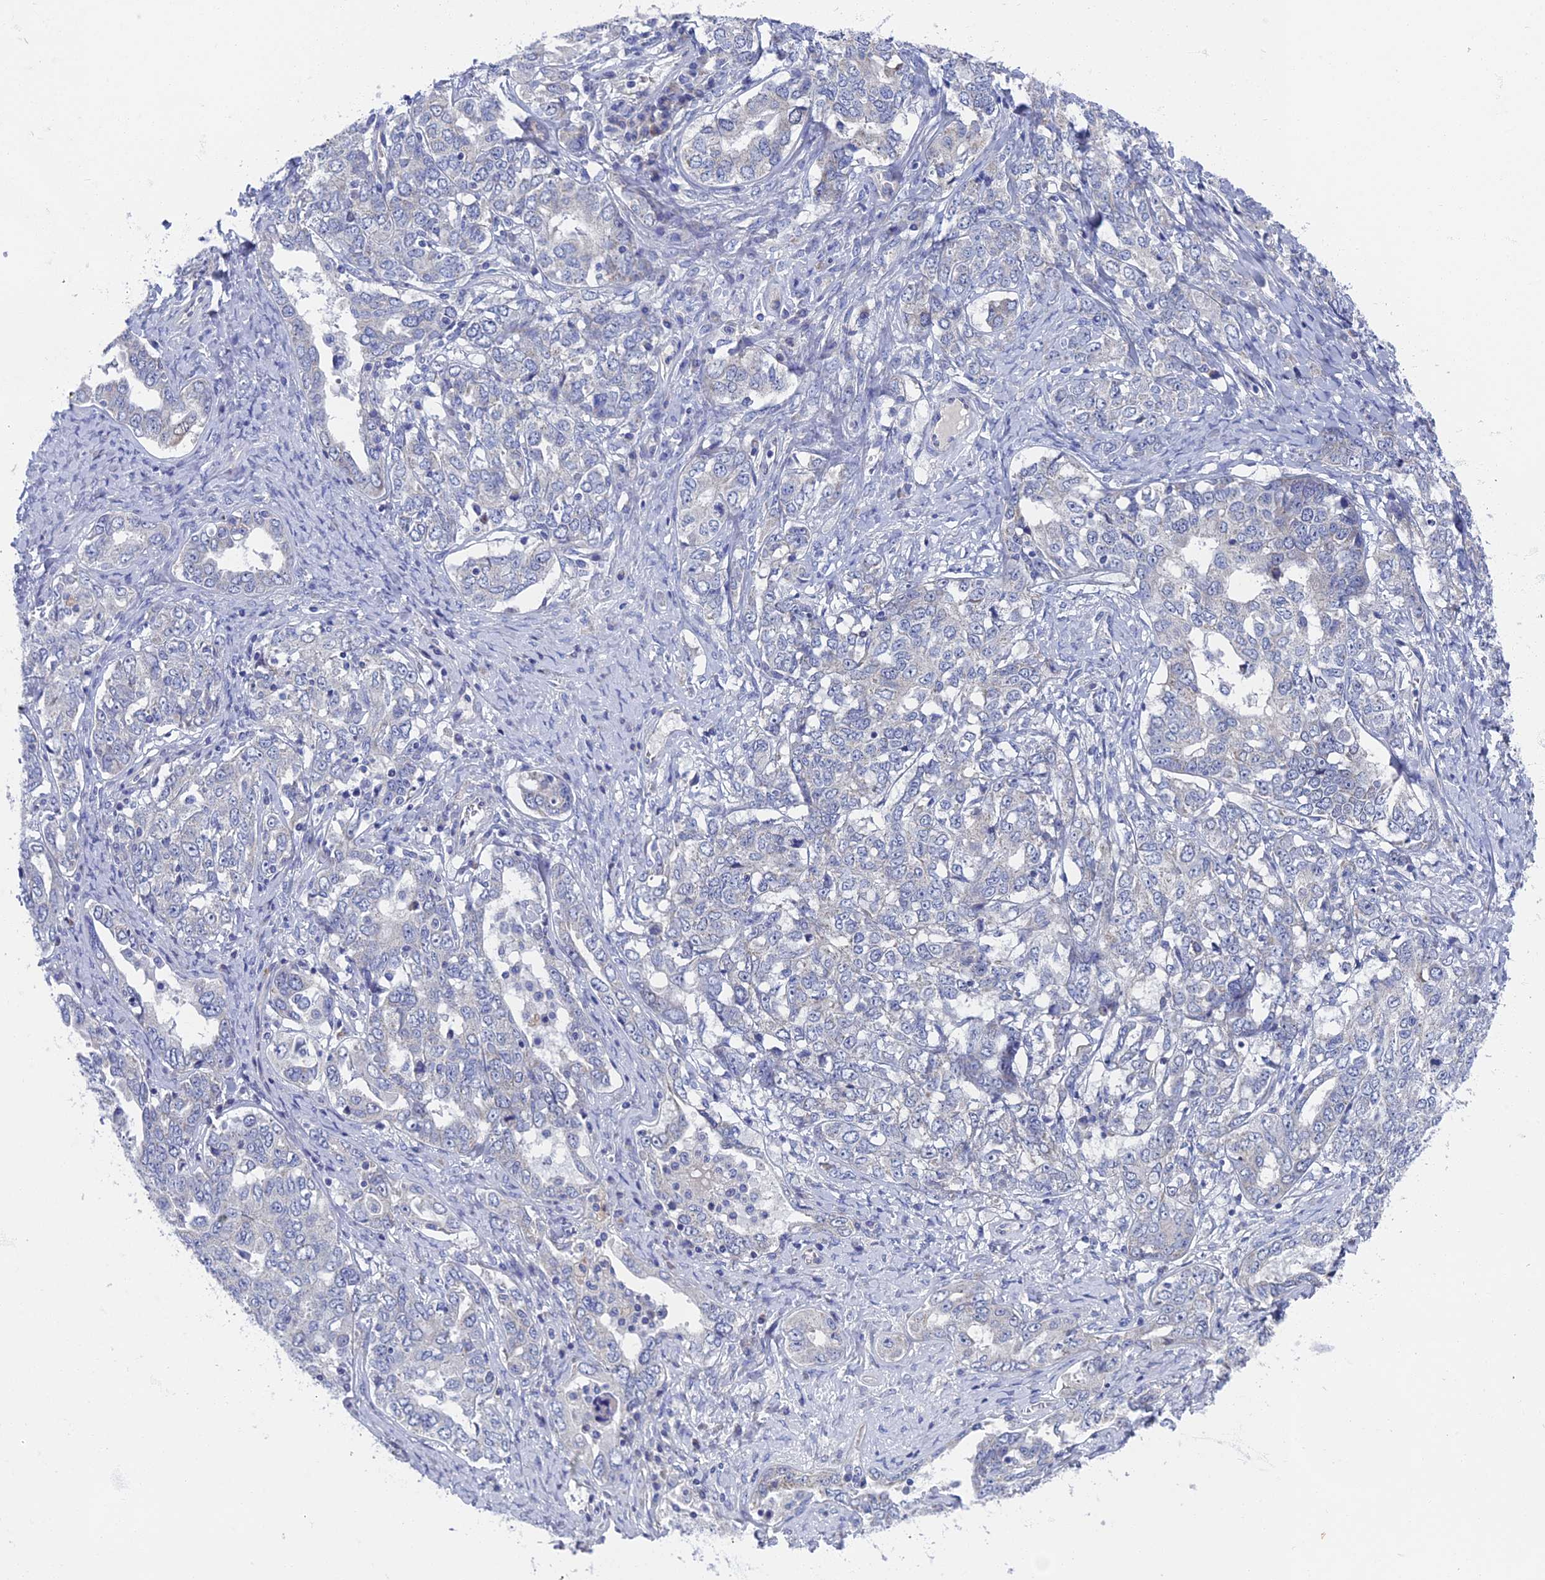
{"staining": {"intensity": "negative", "quantity": "none", "location": "none"}, "tissue": "ovarian cancer", "cell_type": "Tumor cells", "image_type": "cancer", "snomed": [{"axis": "morphology", "description": "Carcinoma, endometroid"}, {"axis": "topography", "description": "Ovary"}], "caption": "Photomicrograph shows no significant protein staining in tumor cells of ovarian endometroid carcinoma.", "gene": "SPIN4", "patient": {"sex": "female", "age": 62}}